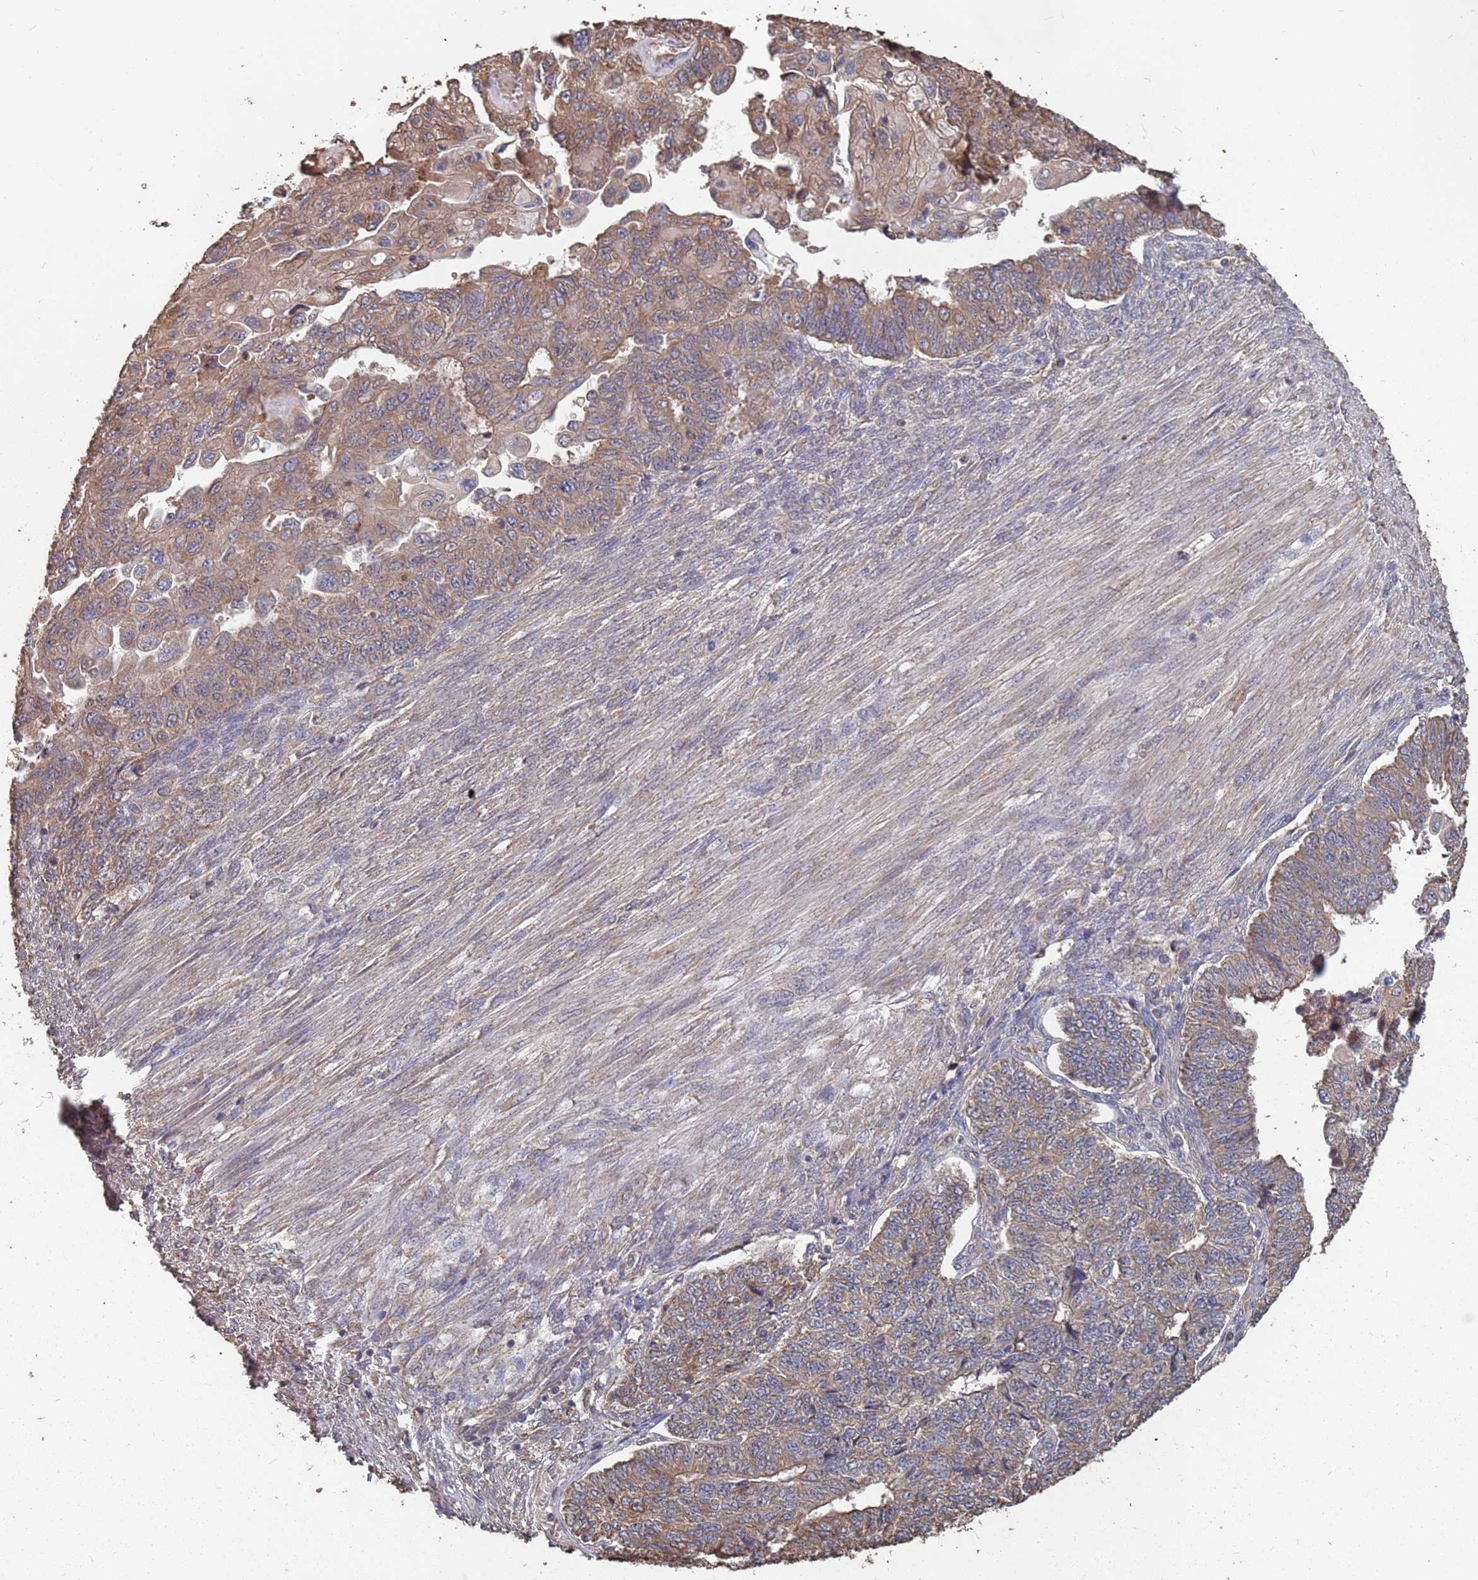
{"staining": {"intensity": "moderate", "quantity": "25%-75%", "location": "cytoplasmic/membranous"}, "tissue": "endometrial cancer", "cell_type": "Tumor cells", "image_type": "cancer", "snomed": [{"axis": "morphology", "description": "Adenocarcinoma, NOS"}, {"axis": "topography", "description": "Endometrium"}], "caption": "Immunohistochemistry (IHC) image of neoplastic tissue: human endometrial adenocarcinoma stained using immunohistochemistry (IHC) exhibits medium levels of moderate protein expression localized specifically in the cytoplasmic/membranous of tumor cells, appearing as a cytoplasmic/membranous brown color.", "gene": "ATG5", "patient": {"sex": "female", "age": 32}}